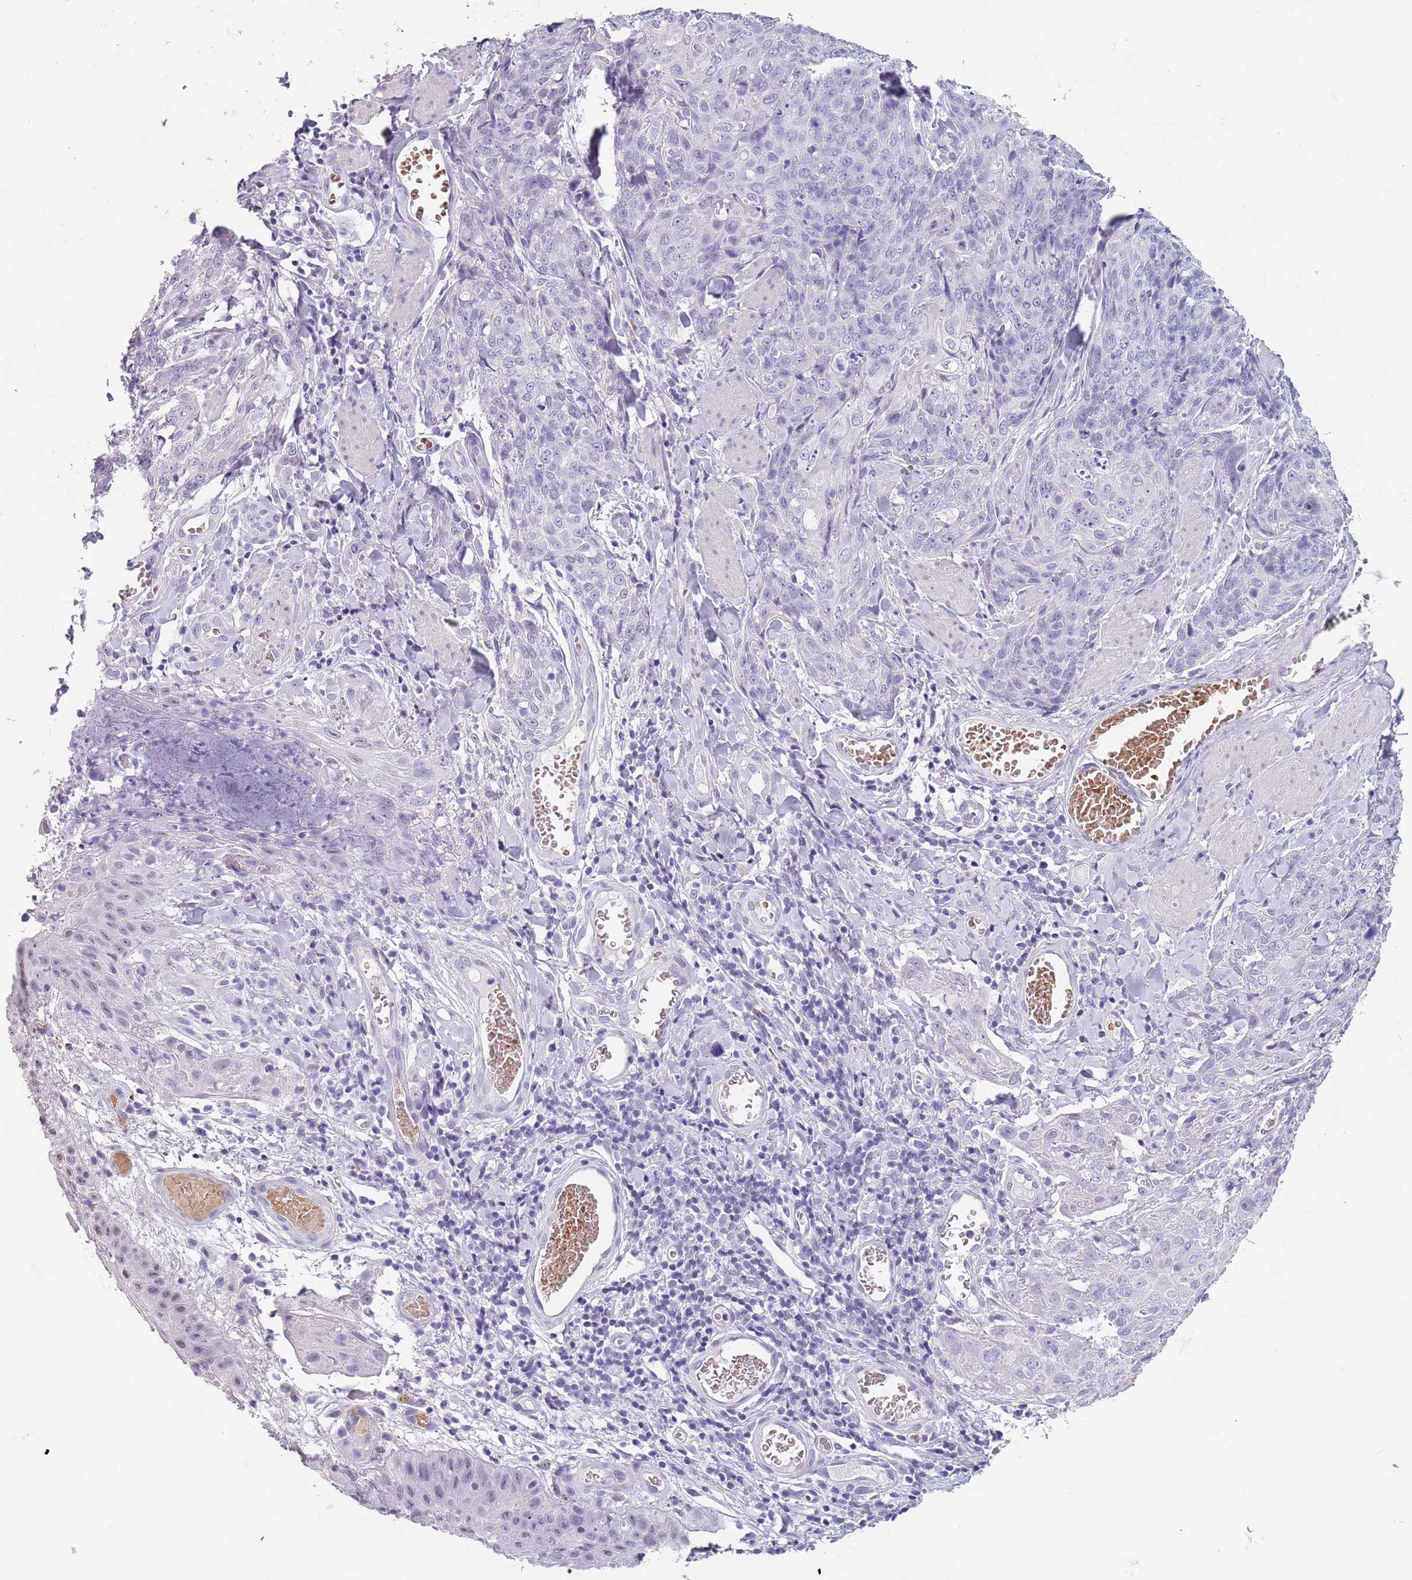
{"staining": {"intensity": "negative", "quantity": "none", "location": "none"}, "tissue": "skin cancer", "cell_type": "Tumor cells", "image_type": "cancer", "snomed": [{"axis": "morphology", "description": "Squamous cell carcinoma, NOS"}, {"axis": "topography", "description": "Skin"}, {"axis": "topography", "description": "Vulva"}], "caption": "DAB immunohistochemical staining of squamous cell carcinoma (skin) exhibits no significant expression in tumor cells.", "gene": "SPESP1", "patient": {"sex": "female", "age": 85}}